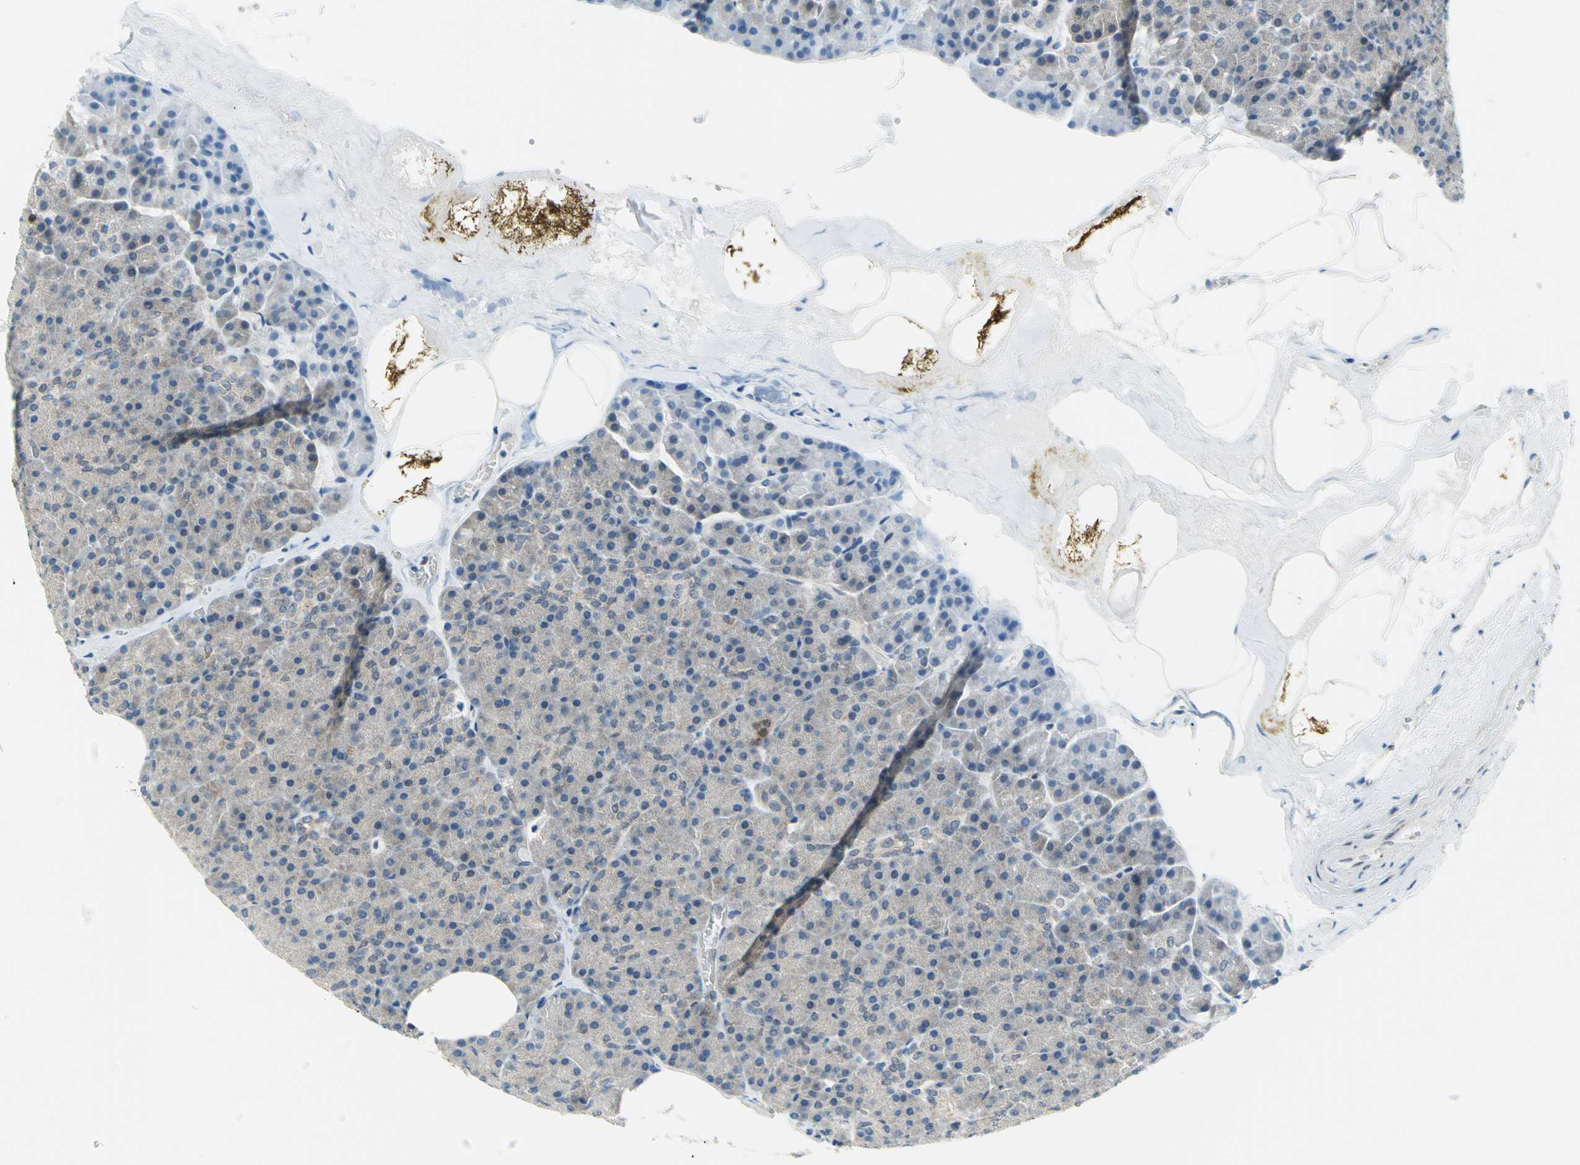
{"staining": {"intensity": "negative", "quantity": "none", "location": "none"}, "tissue": "pancreas", "cell_type": "Exocrine glandular cells", "image_type": "normal", "snomed": [{"axis": "morphology", "description": "Normal tissue, NOS"}, {"axis": "topography", "description": "Pancreas"}], "caption": "Photomicrograph shows no significant protein positivity in exocrine glandular cells of benign pancreas.", "gene": "PIN1", "patient": {"sex": "female", "age": 35}}